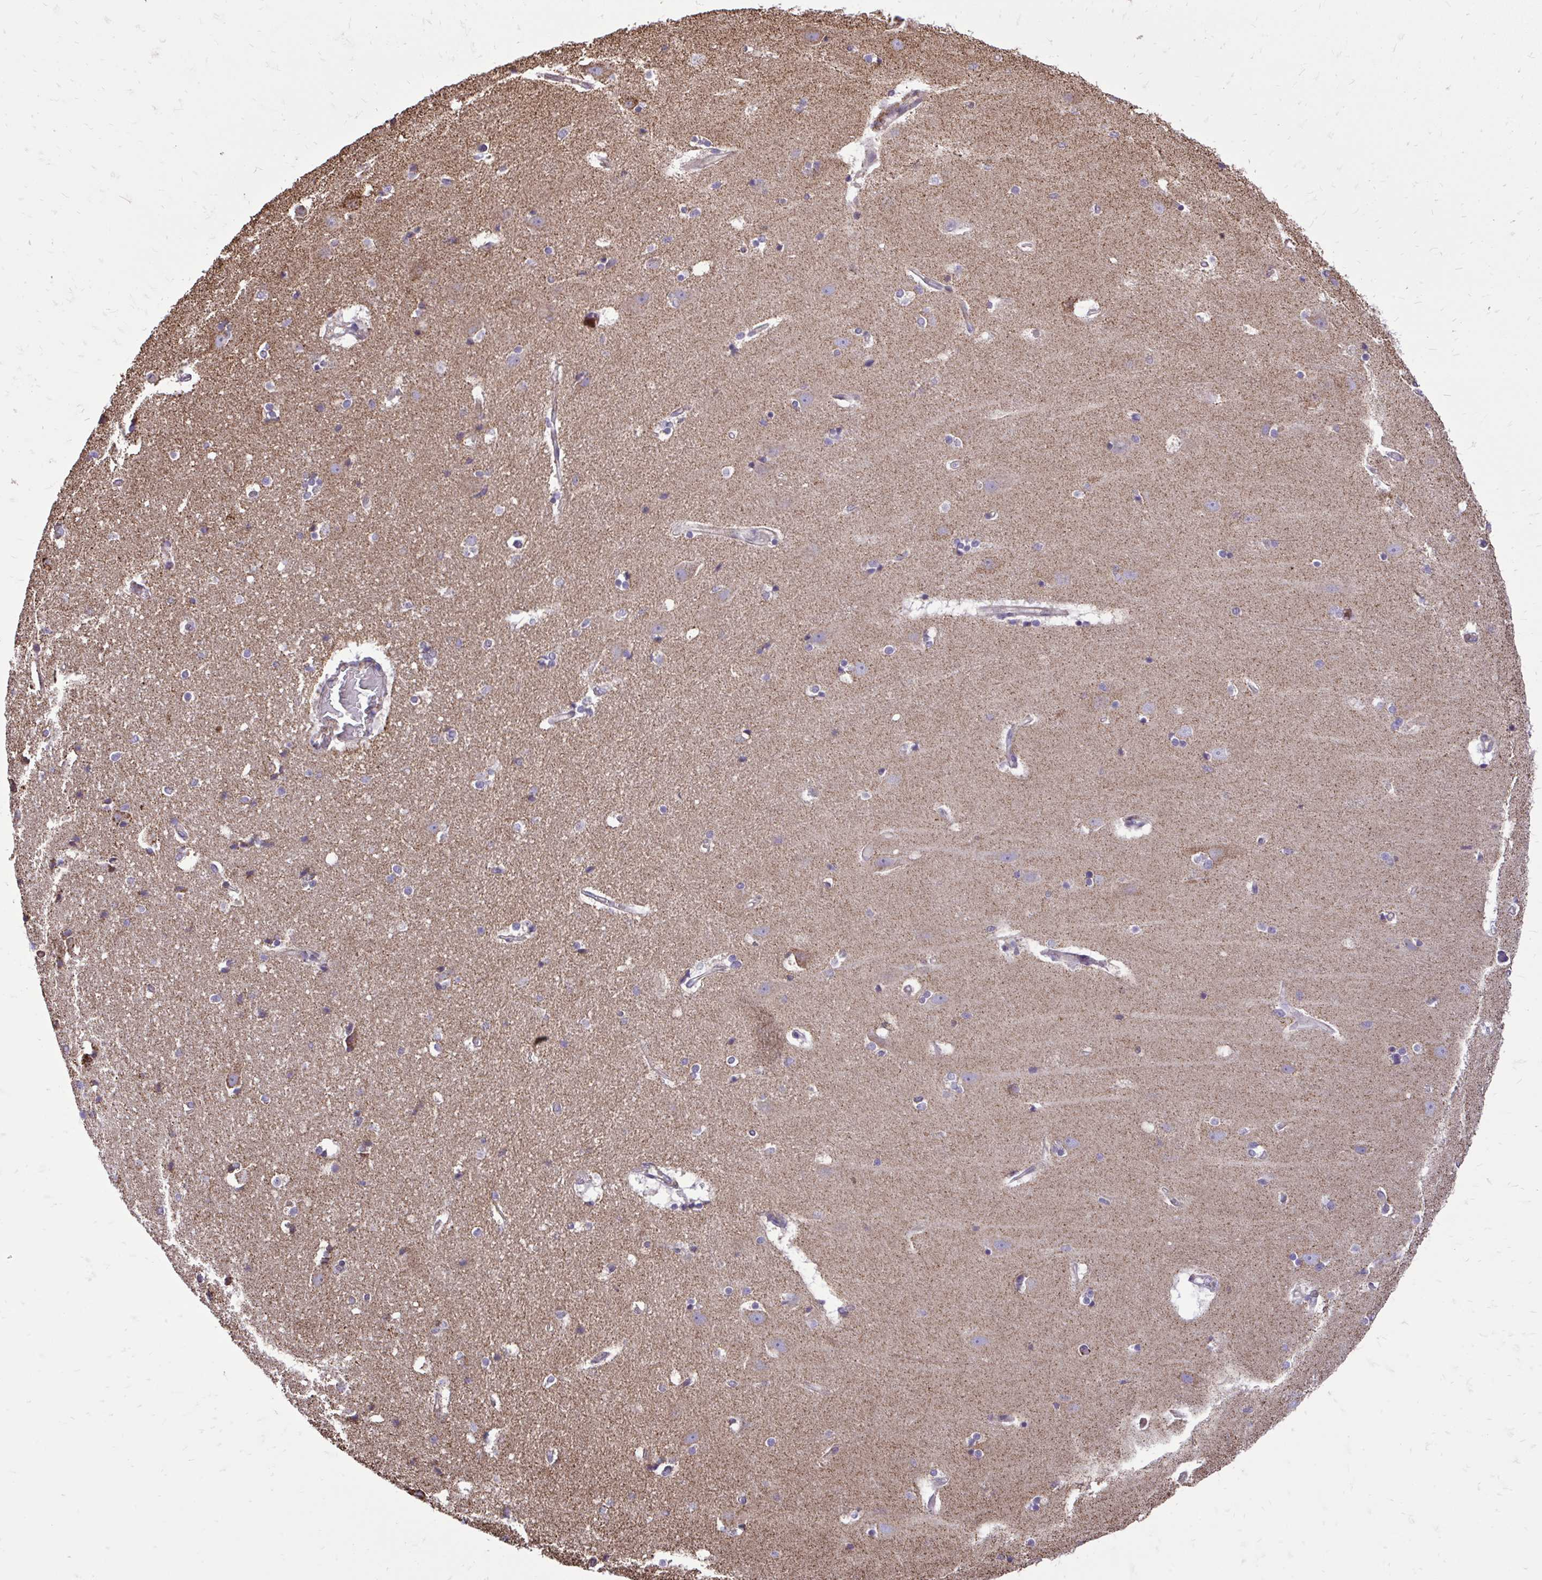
{"staining": {"intensity": "negative", "quantity": "none", "location": "none"}, "tissue": "hippocampus", "cell_type": "Glial cells", "image_type": "normal", "snomed": [{"axis": "morphology", "description": "Normal tissue, NOS"}, {"axis": "topography", "description": "Hippocampus"}], "caption": "DAB (3,3'-diaminobenzidine) immunohistochemical staining of benign hippocampus reveals no significant positivity in glial cells.", "gene": "UBE2C", "patient": {"sex": "male", "age": 63}}